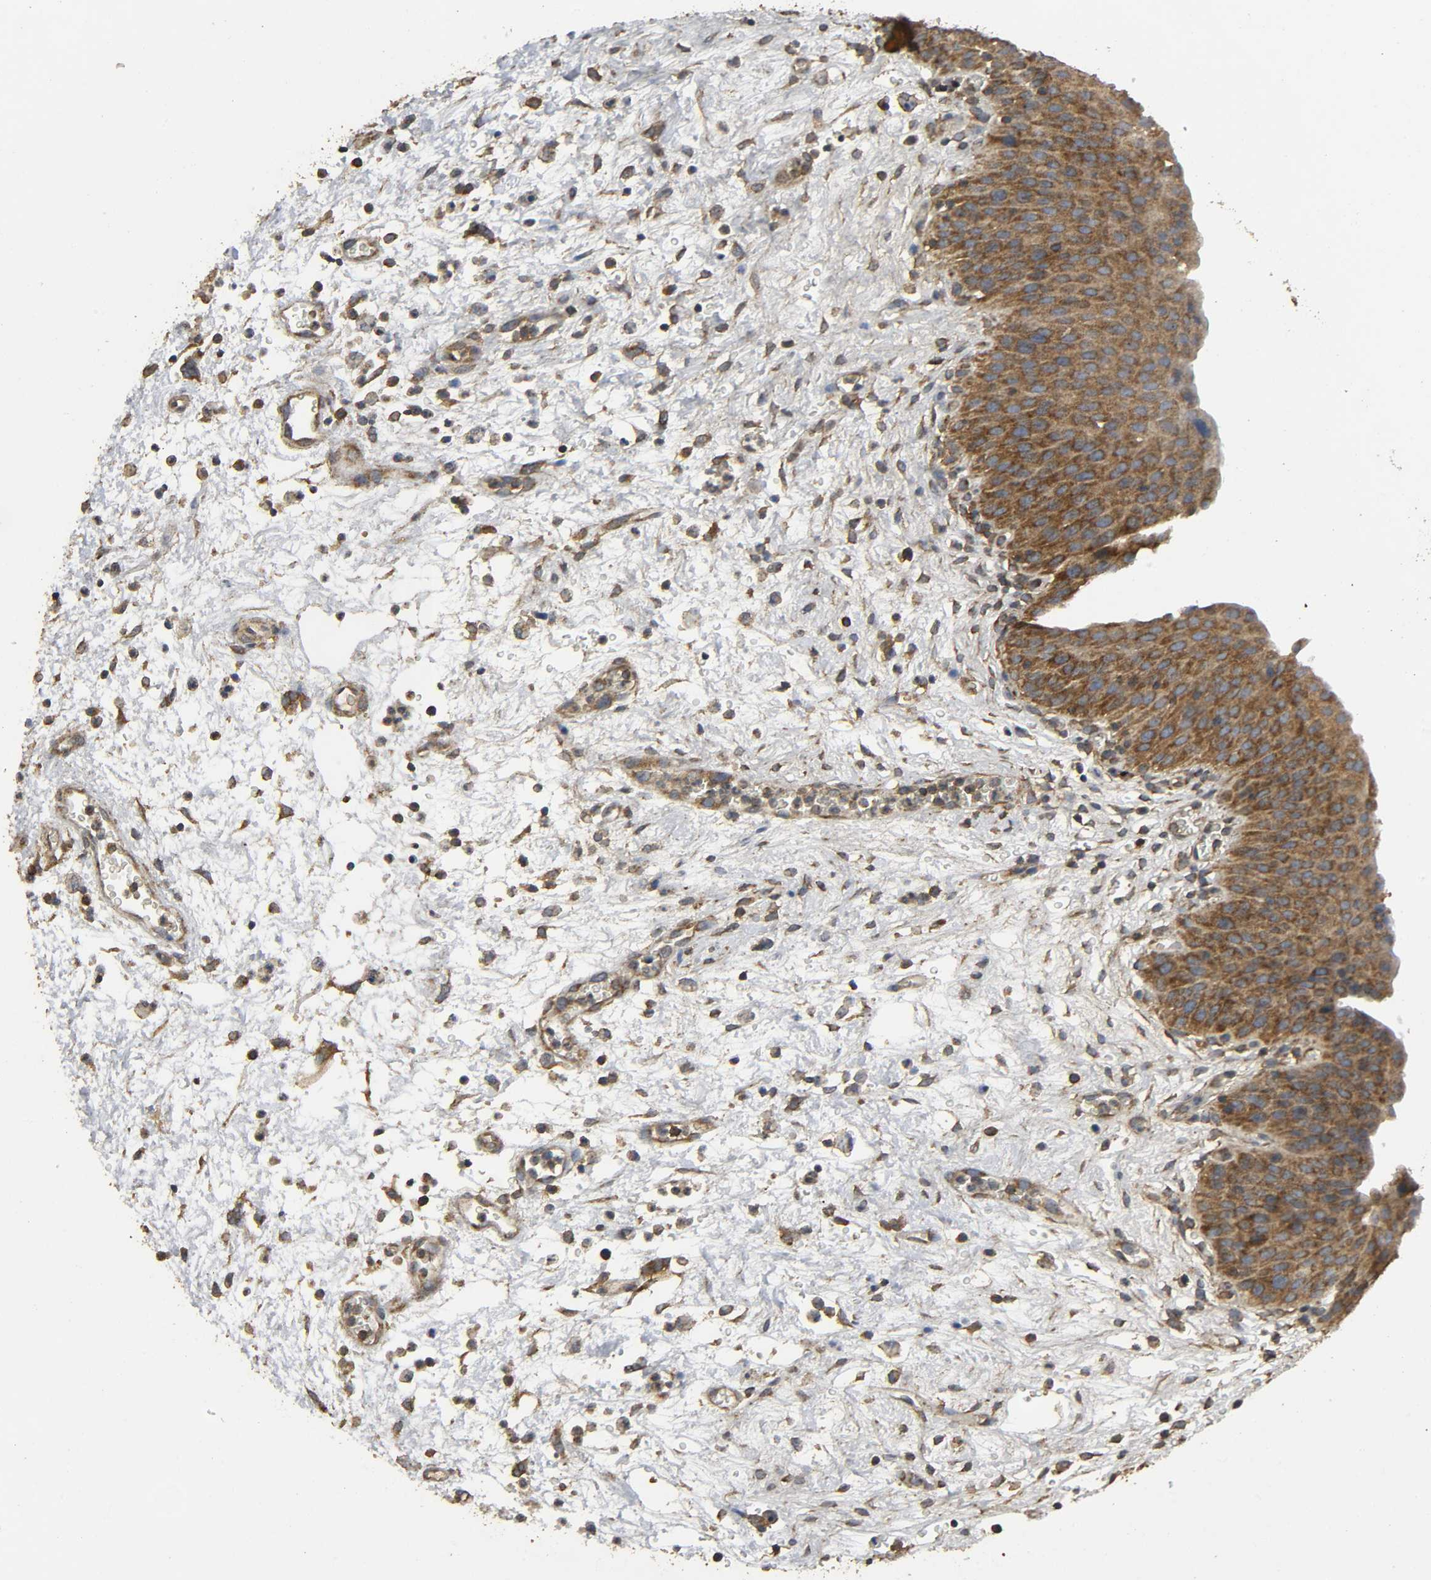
{"staining": {"intensity": "strong", "quantity": ">75%", "location": "cytoplasmic/membranous"}, "tissue": "urinary bladder", "cell_type": "Urothelial cells", "image_type": "normal", "snomed": [{"axis": "morphology", "description": "Normal tissue, NOS"}, {"axis": "morphology", "description": "Dysplasia, NOS"}, {"axis": "topography", "description": "Urinary bladder"}], "caption": "Strong cytoplasmic/membranous protein staining is identified in about >75% of urothelial cells in urinary bladder. Using DAB (brown) and hematoxylin (blue) stains, captured at high magnification using brightfield microscopy.", "gene": "DDX6", "patient": {"sex": "male", "age": 35}}